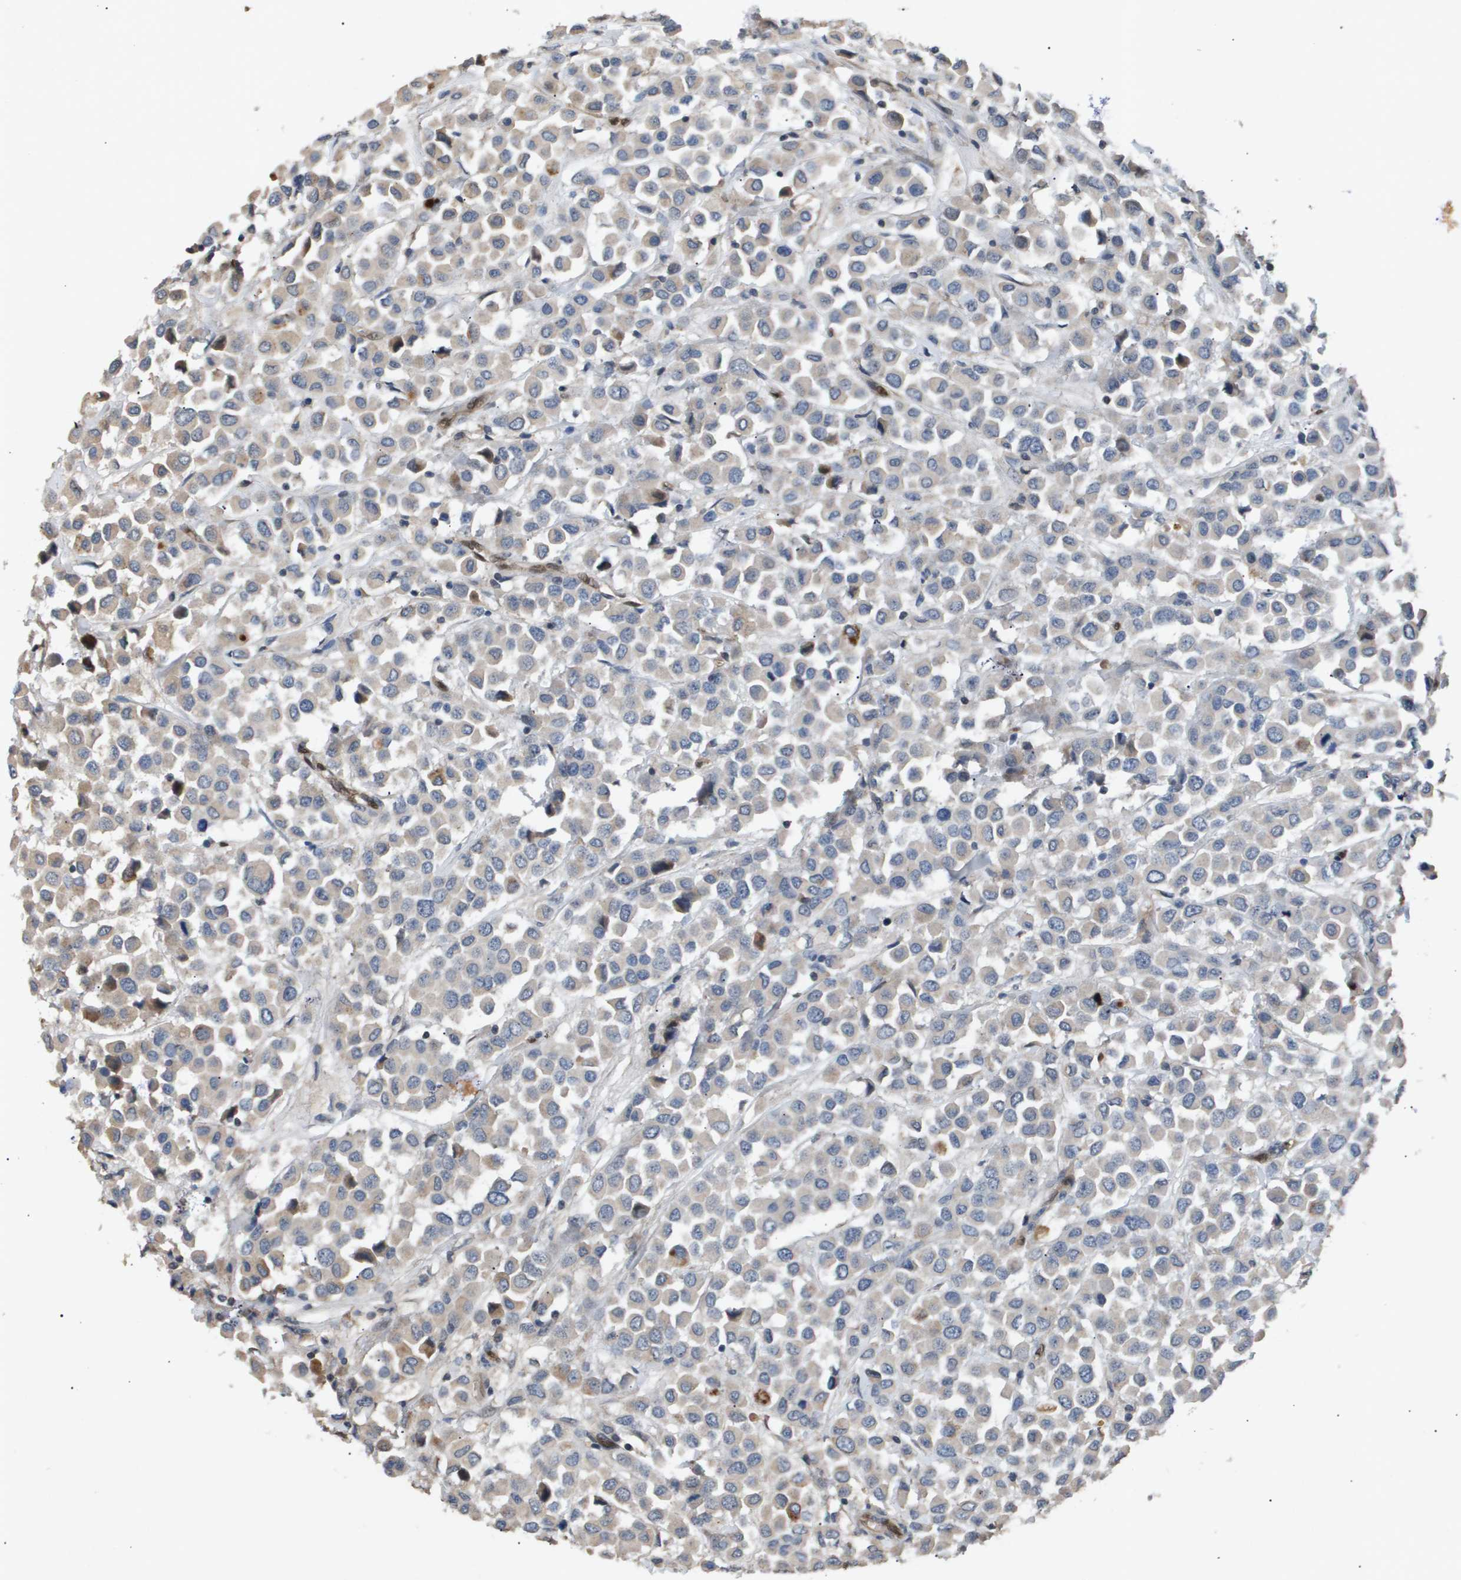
{"staining": {"intensity": "weak", "quantity": "25%-75%", "location": "cytoplasmic/membranous"}, "tissue": "breast cancer", "cell_type": "Tumor cells", "image_type": "cancer", "snomed": [{"axis": "morphology", "description": "Duct carcinoma"}, {"axis": "topography", "description": "Breast"}], "caption": "About 25%-75% of tumor cells in infiltrating ductal carcinoma (breast) demonstrate weak cytoplasmic/membranous protein staining as visualized by brown immunohistochemical staining.", "gene": "ERG", "patient": {"sex": "female", "age": 61}}